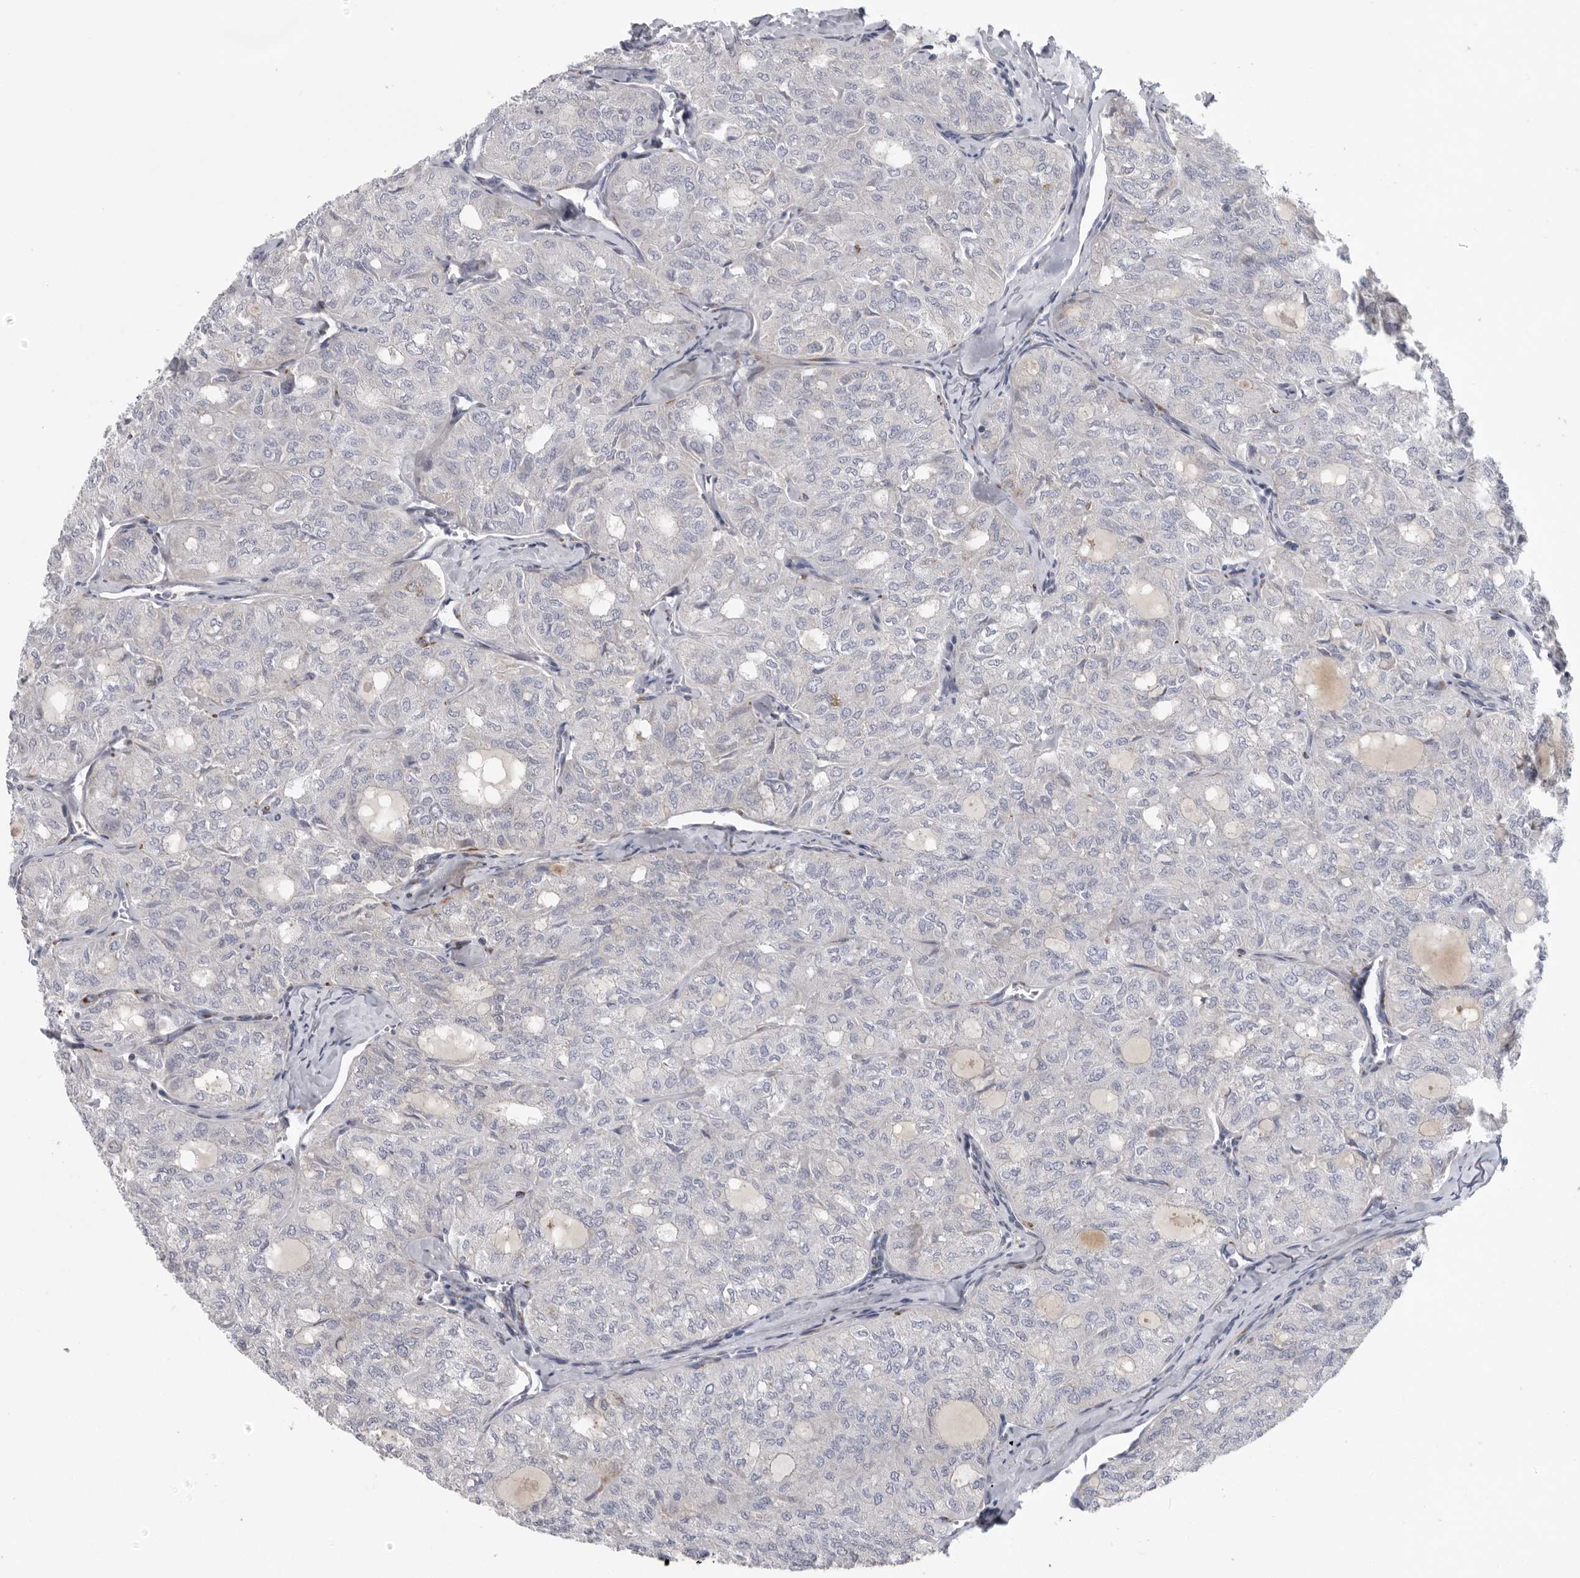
{"staining": {"intensity": "negative", "quantity": "none", "location": "none"}, "tissue": "thyroid cancer", "cell_type": "Tumor cells", "image_type": "cancer", "snomed": [{"axis": "morphology", "description": "Follicular adenoma carcinoma, NOS"}, {"axis": "topography", "description": "Thyroid gland"}], "caption": "Protein analysis of thyroid cancer demonstrates no significant staining in tumor cells.", "gene": "USP24", "patient": {"sex": "male", "age": 75}}